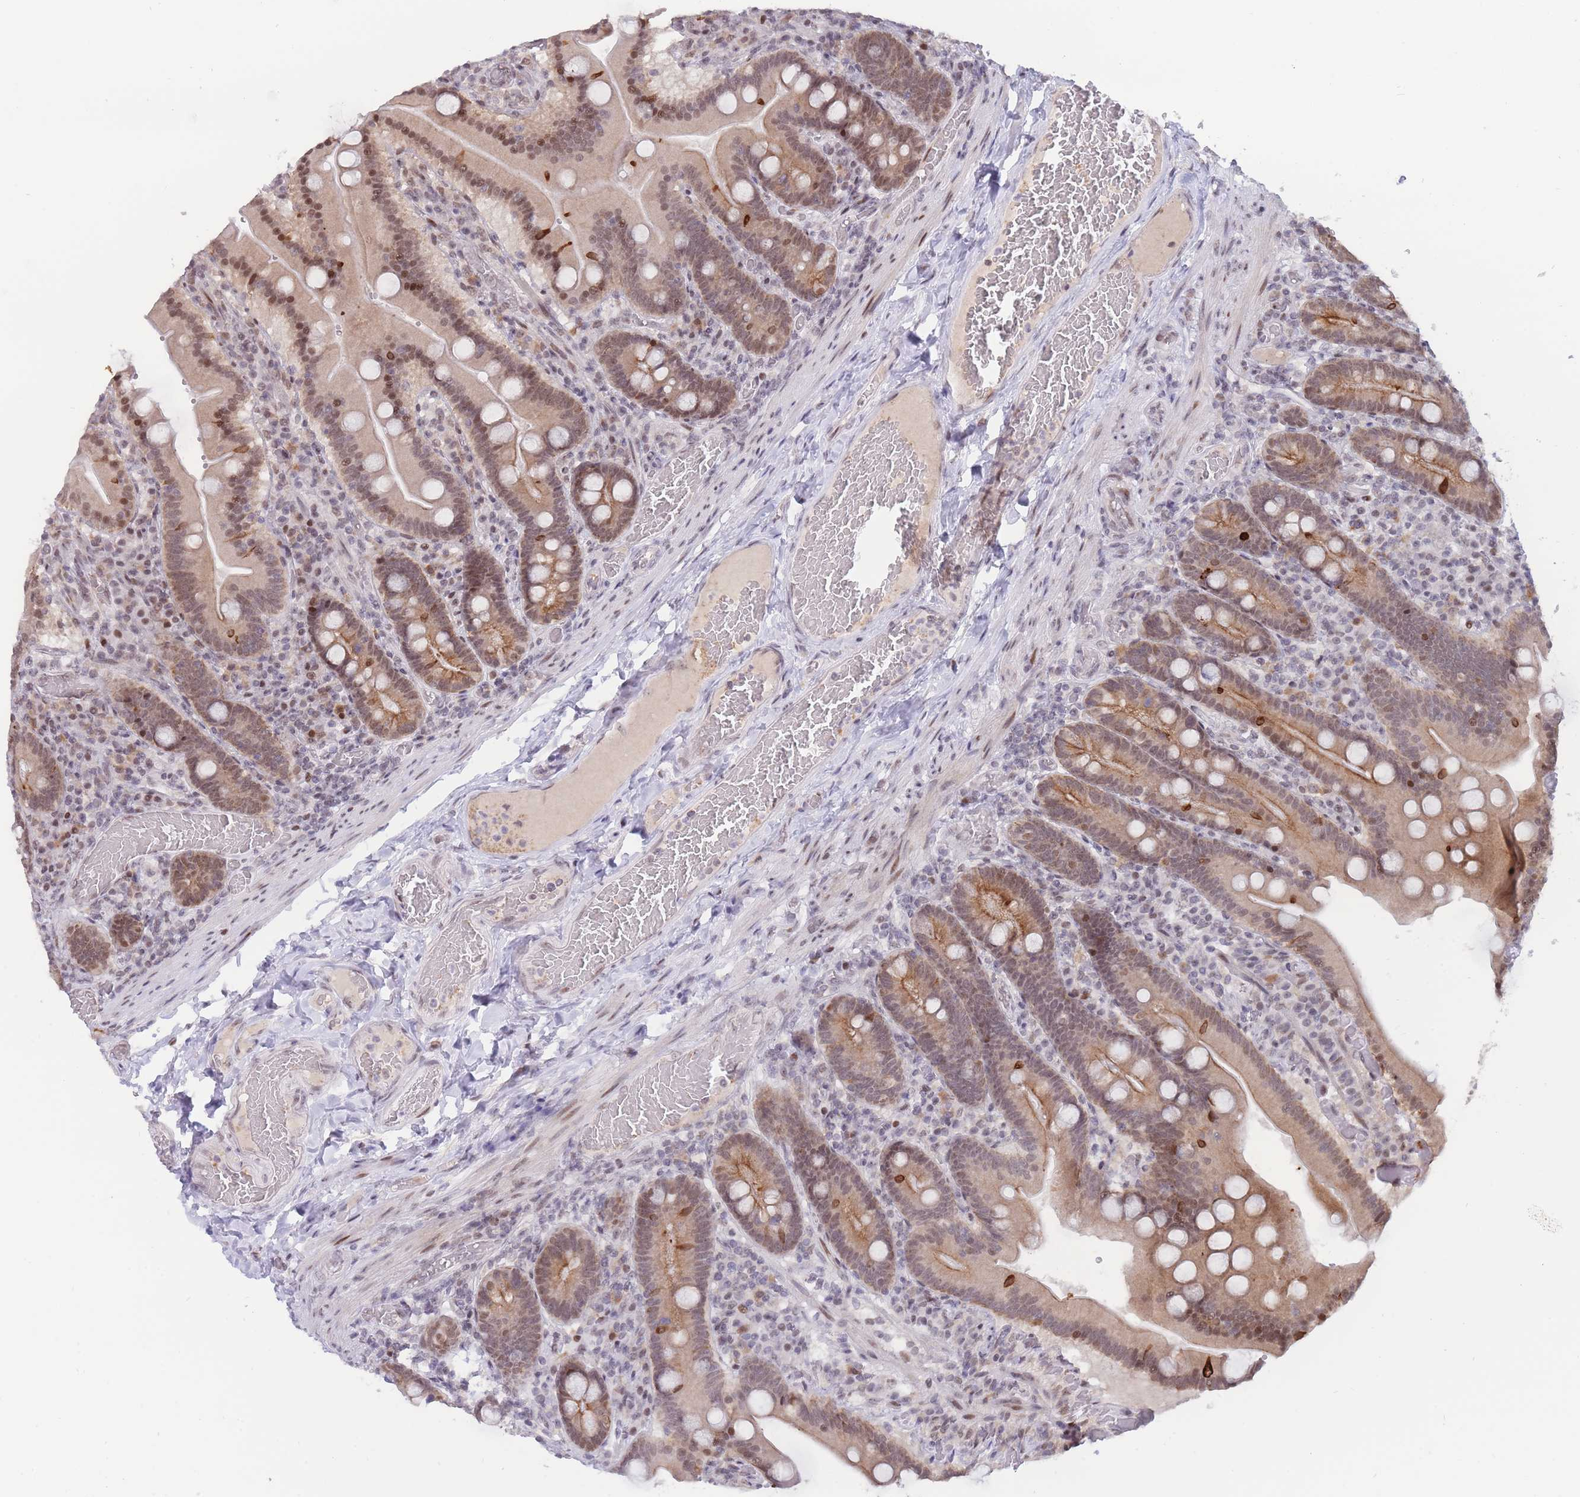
{"staining": {"intensity": "moderate", "quantity": ">75%", "location": "cytoplasmic/membranous,nuclear"}, "tissue": "duodenum", "cell_type": "Glandular cells", "image_type": "normal", "snomed": [{"axis": "morphology", "description": "Normal tissue, NOS"}, {"axis": "topography", "description": "Duodenum"}], "caption": "Brown immunohistochemical staining in normal duodenum reveals moderate cytoplasmic/membranous,nuclear expression in approximately >75% of glandular cells. The staining was performed using DAB to visualize the protein expression in brown, while the nuclei were stained in blue with hematoxylin (Magnification: 20x).", "gene": "TARBP2", "patient": {"sex": "female", "age": 62}}